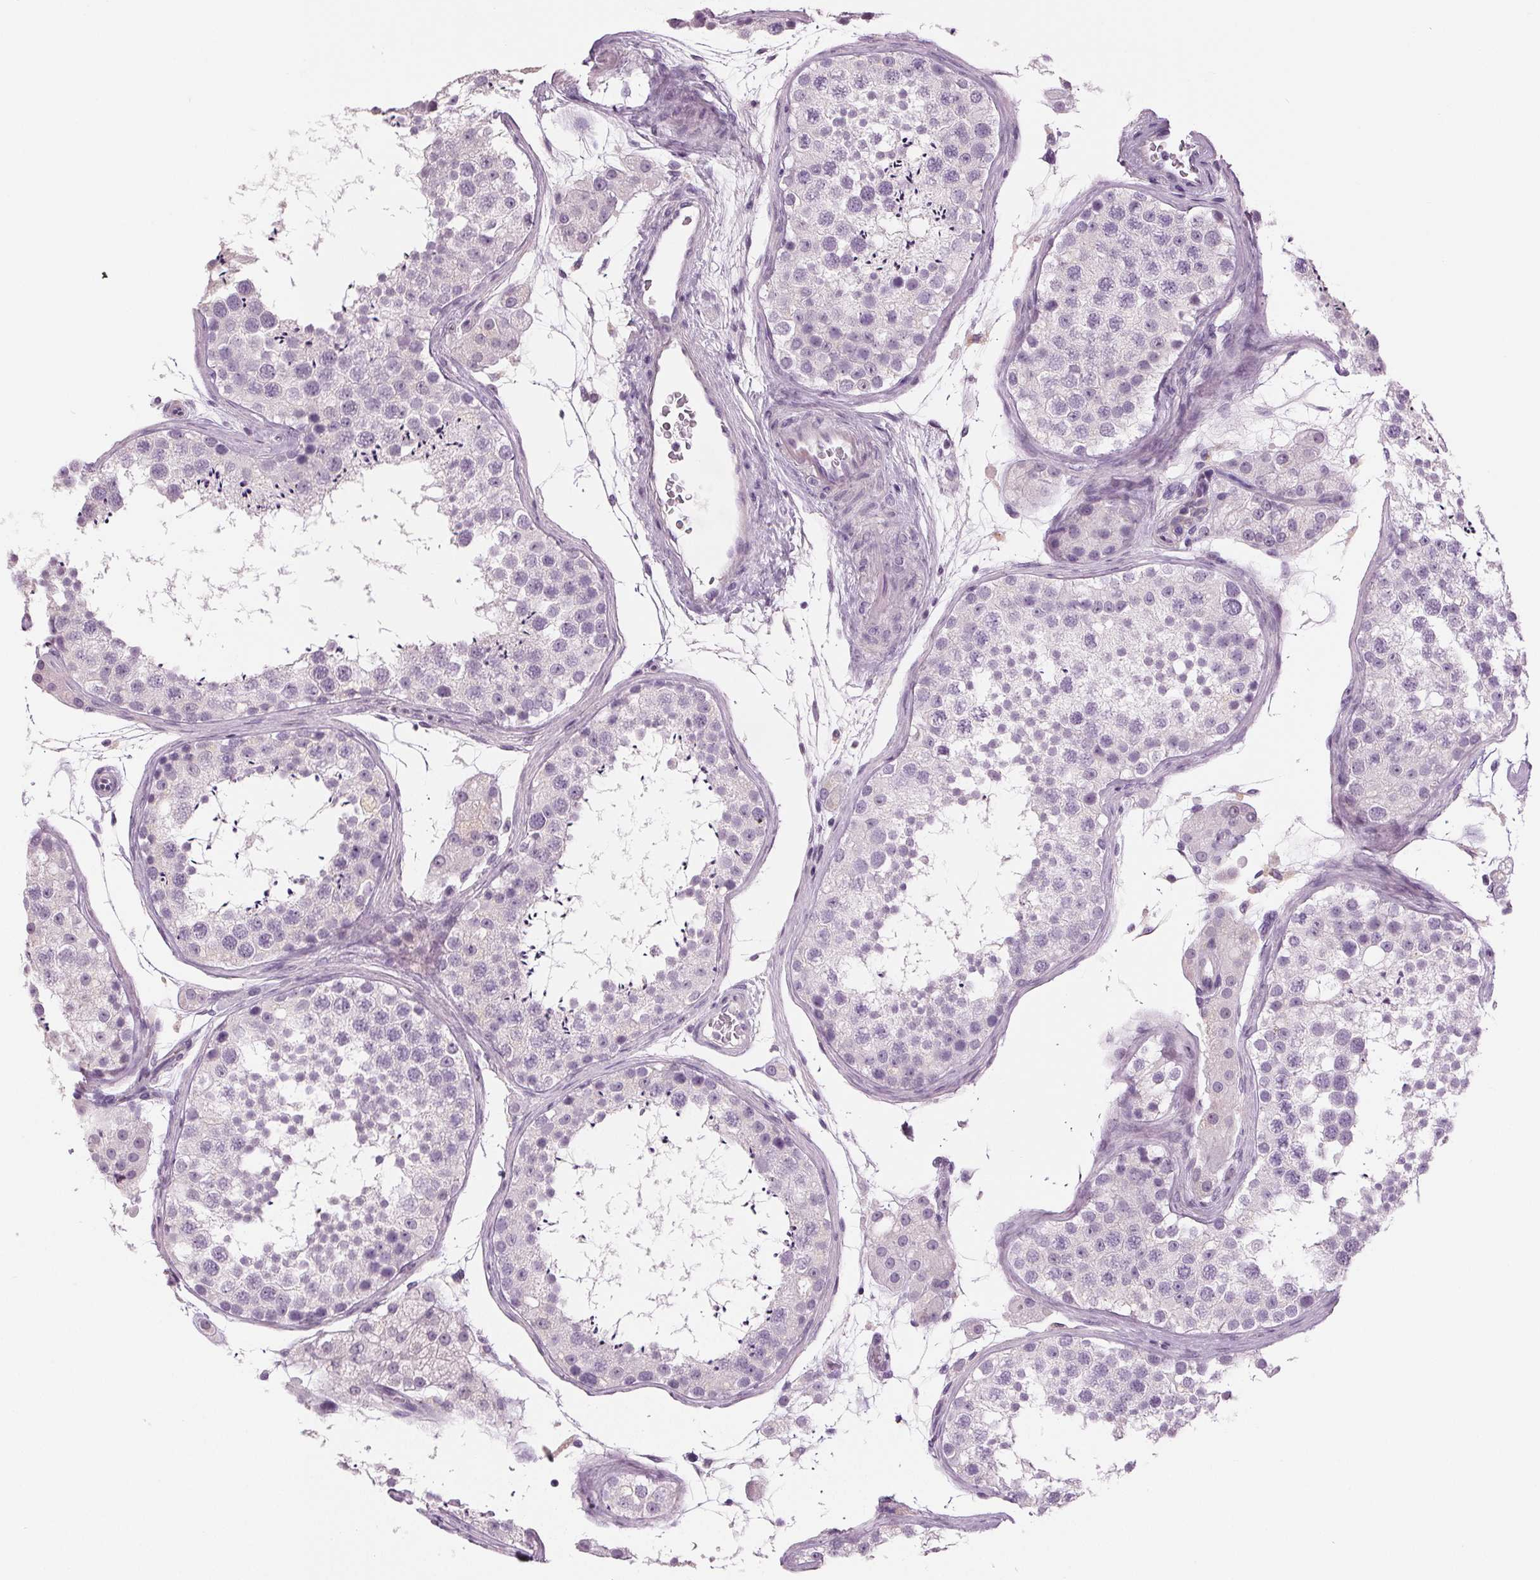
{"staining": {"intensity": "negative", "quantity": "none", "location": "none"}, "tissue": "testis", "cell_type": "Cells in seminiferous ducts", "image_type": "normal", "snomed": [{"axis": "morphology", "description": "Normal tissue, NOS"}, {"axis": "topography", "description": "Testis"}], "caption": "An immunohistochemistry (IHC) photomicrograph of normal testis is shown. There is no staining in cells in seminiferous ducts of testis.", "gene": "MISP", "patient": {"sex": "male", "age": 41}}